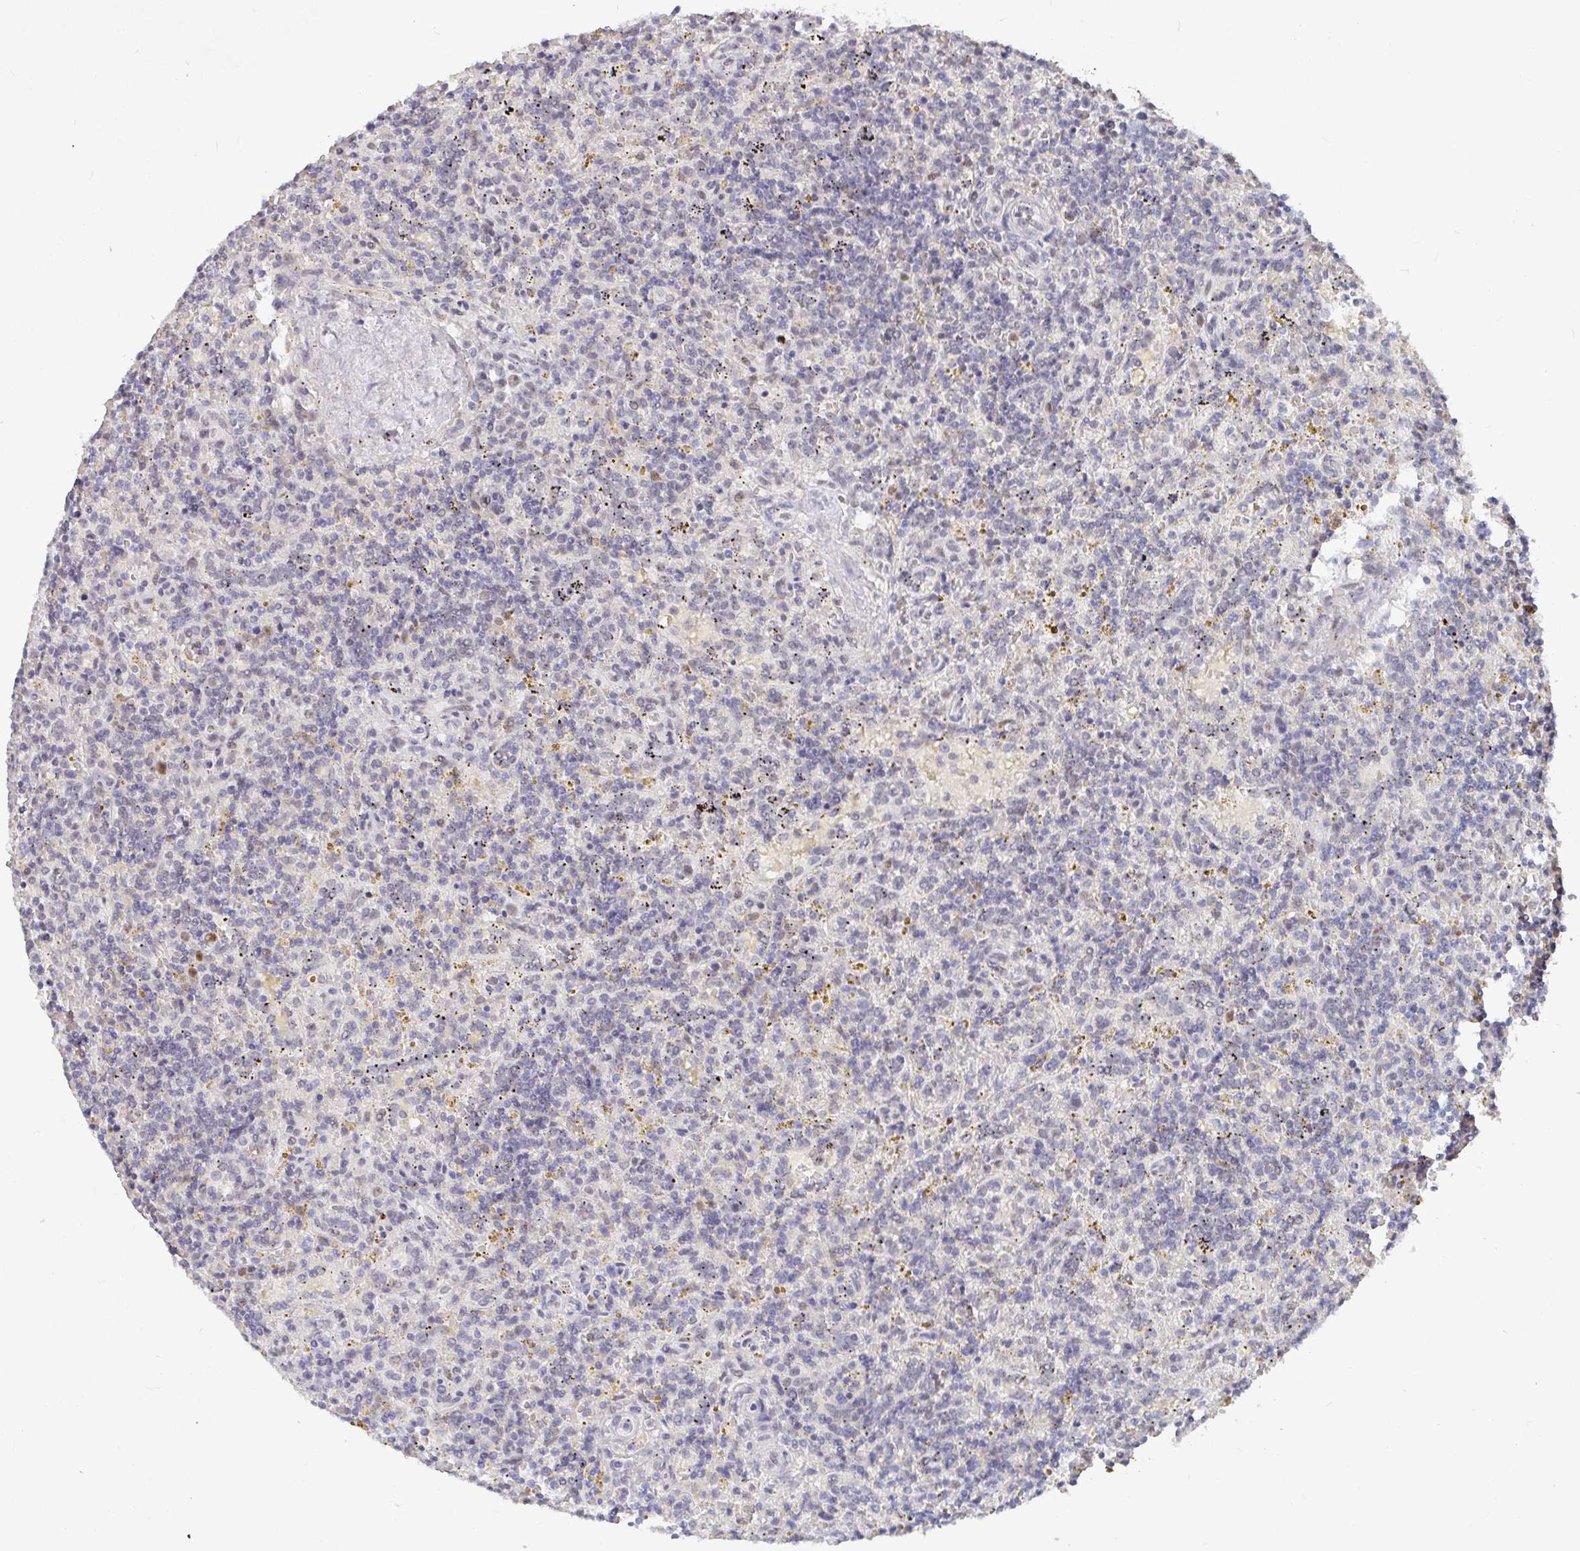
{"staining": {"intensity": "negative", "quantity": "none", "location": "none"}, "tissue": "lymphoma", "cell_type": "Tumor cells", "image_type": "cancer", "snomed": [{"axis": "morphology", "description": "Malignant lymphoma, non-Hodgkin's type, Low grade"}, {"axis": "topography", "description": "Spleen"}], "caption": "The photomicrograph shows no significant positivity in tumor cells of lymphoma. The staining is performed using DAB brown chromogen with nuclei counter-stained in using hematoxylin.", "gene": "RCOR1", "patient": {"sex": "male", "age": 67}}